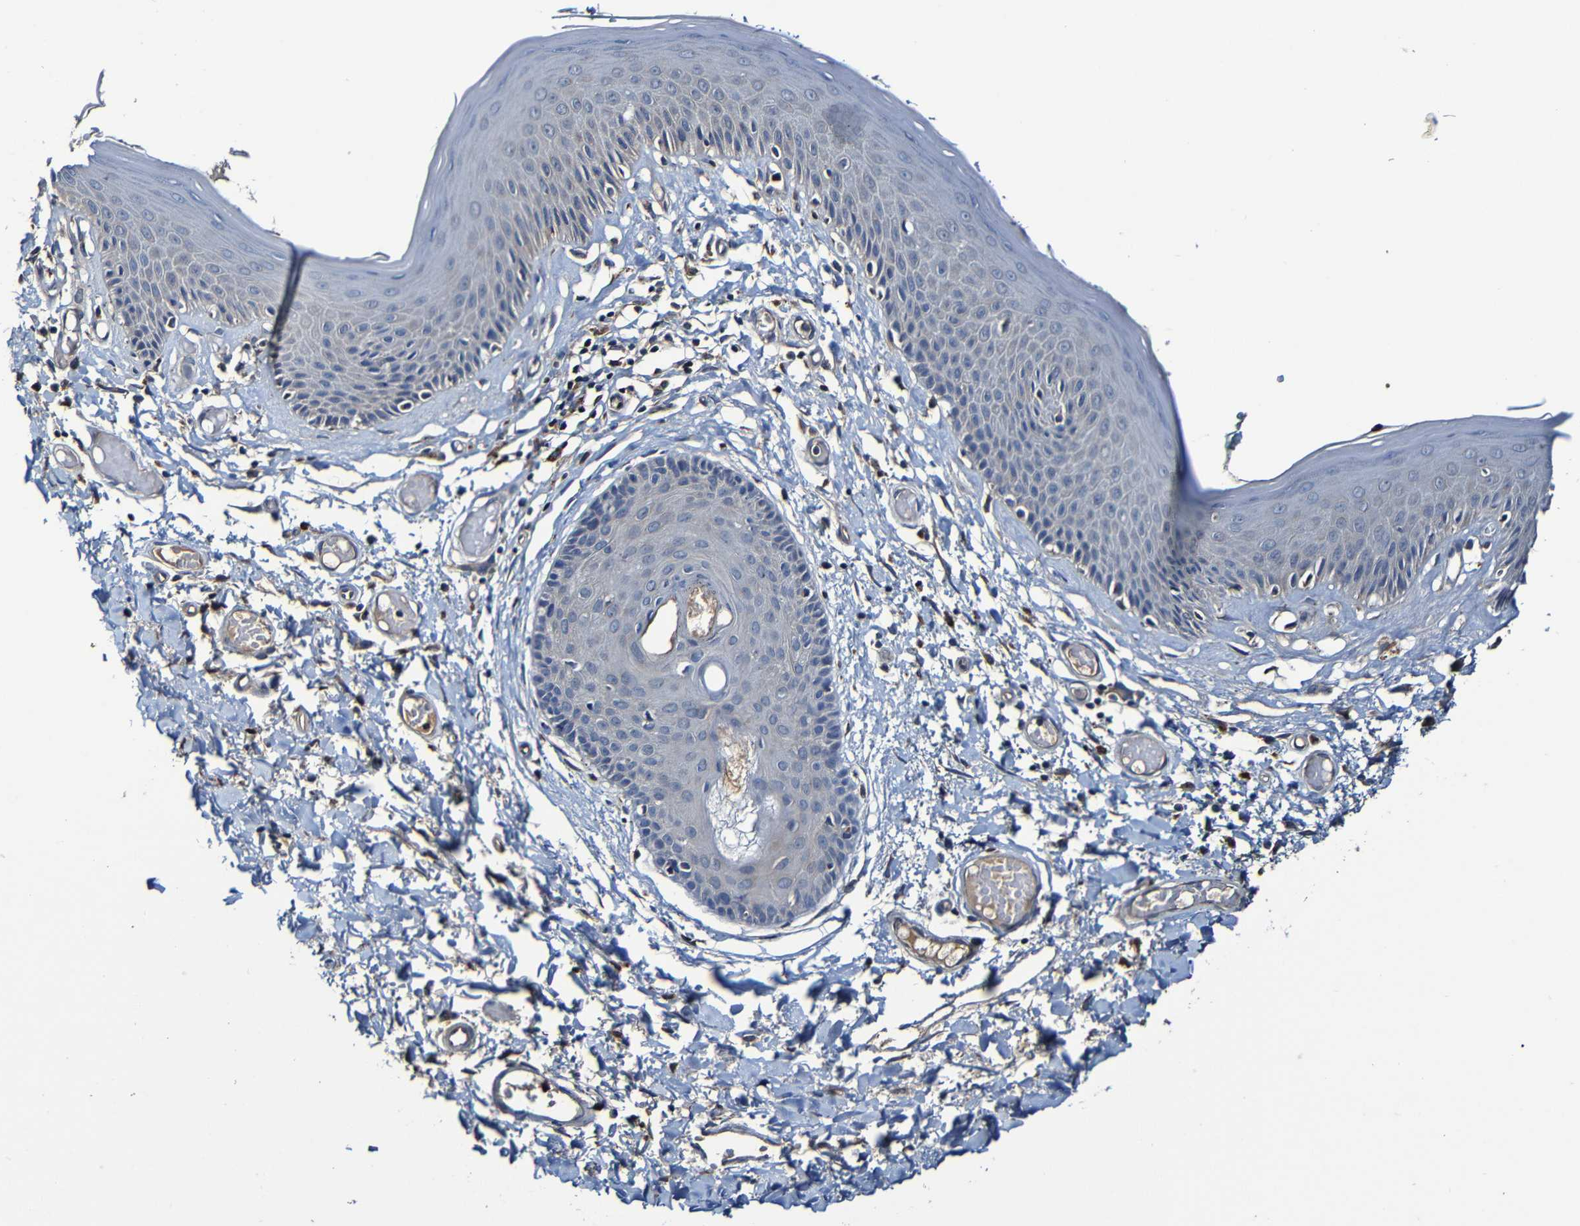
{"staining": {"intensity": "weak", "quantity": "<25%", "location": "cytoplasmic/membranous"}, "tissue": "skin", "cell_type": "Epidermal cells", "image_type": "normal", "snomed": [{"axis": "morphology", "description": "Normal tissue, NOS"}, {"axis": "topography", "description": "Vulva"}], "caption": "Epidermal cells are negative for protein expression in normal human skin. Brightfield microscopy of IHC stained with DAB (brown) and hematoxylin (blue), captured at high magnification.", "gene": "ADAM15", "patient": {"sex": "female", "age": 73}}